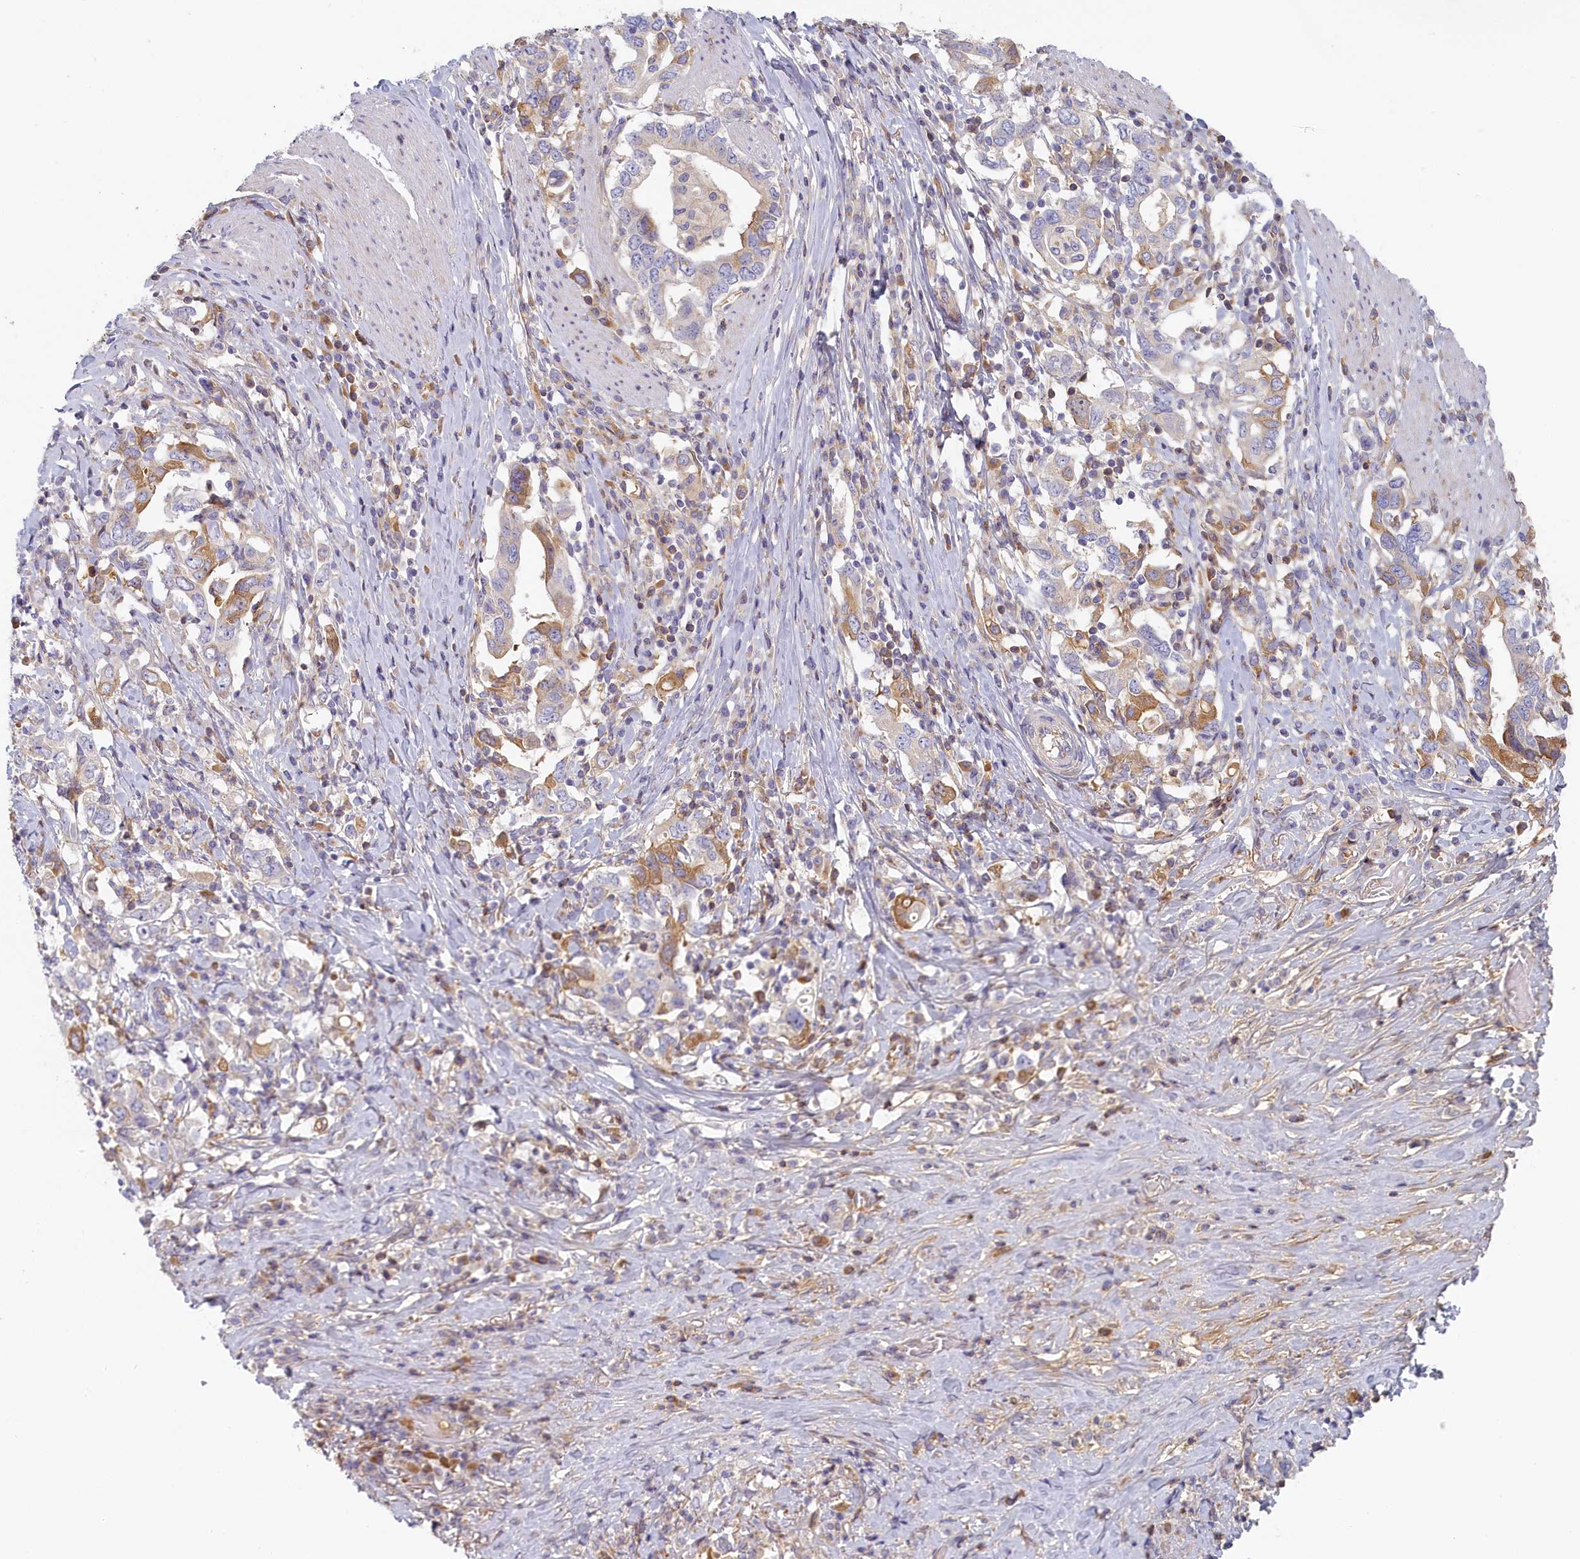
{"staining": {"intensity": "moderate", "quantity": "<25%", "location": "cytoplasmic/membranous"}, "tissue": "stomach cancer", "cell_type": "Tumor cells", "image_type": "cancer", "snomed": [{"axis": "morphology", "description": "Adenocarcinoma, NOS"}, {"axis": "topography", "description": "Stomach, upper"}, {"axis": "topography", "description": "Stomach"}], "caption": "The image demonstrates a brown stain indicating the presence of a protein in the cytoplasmic/membranous of tumor cells in stomach cancer. (DAB (3,3'-diaminobenzidine) IHC with brightfield microscopy, high magnification).", "gene": "STX16", "patient": {"sex": "male", "age": 62}}